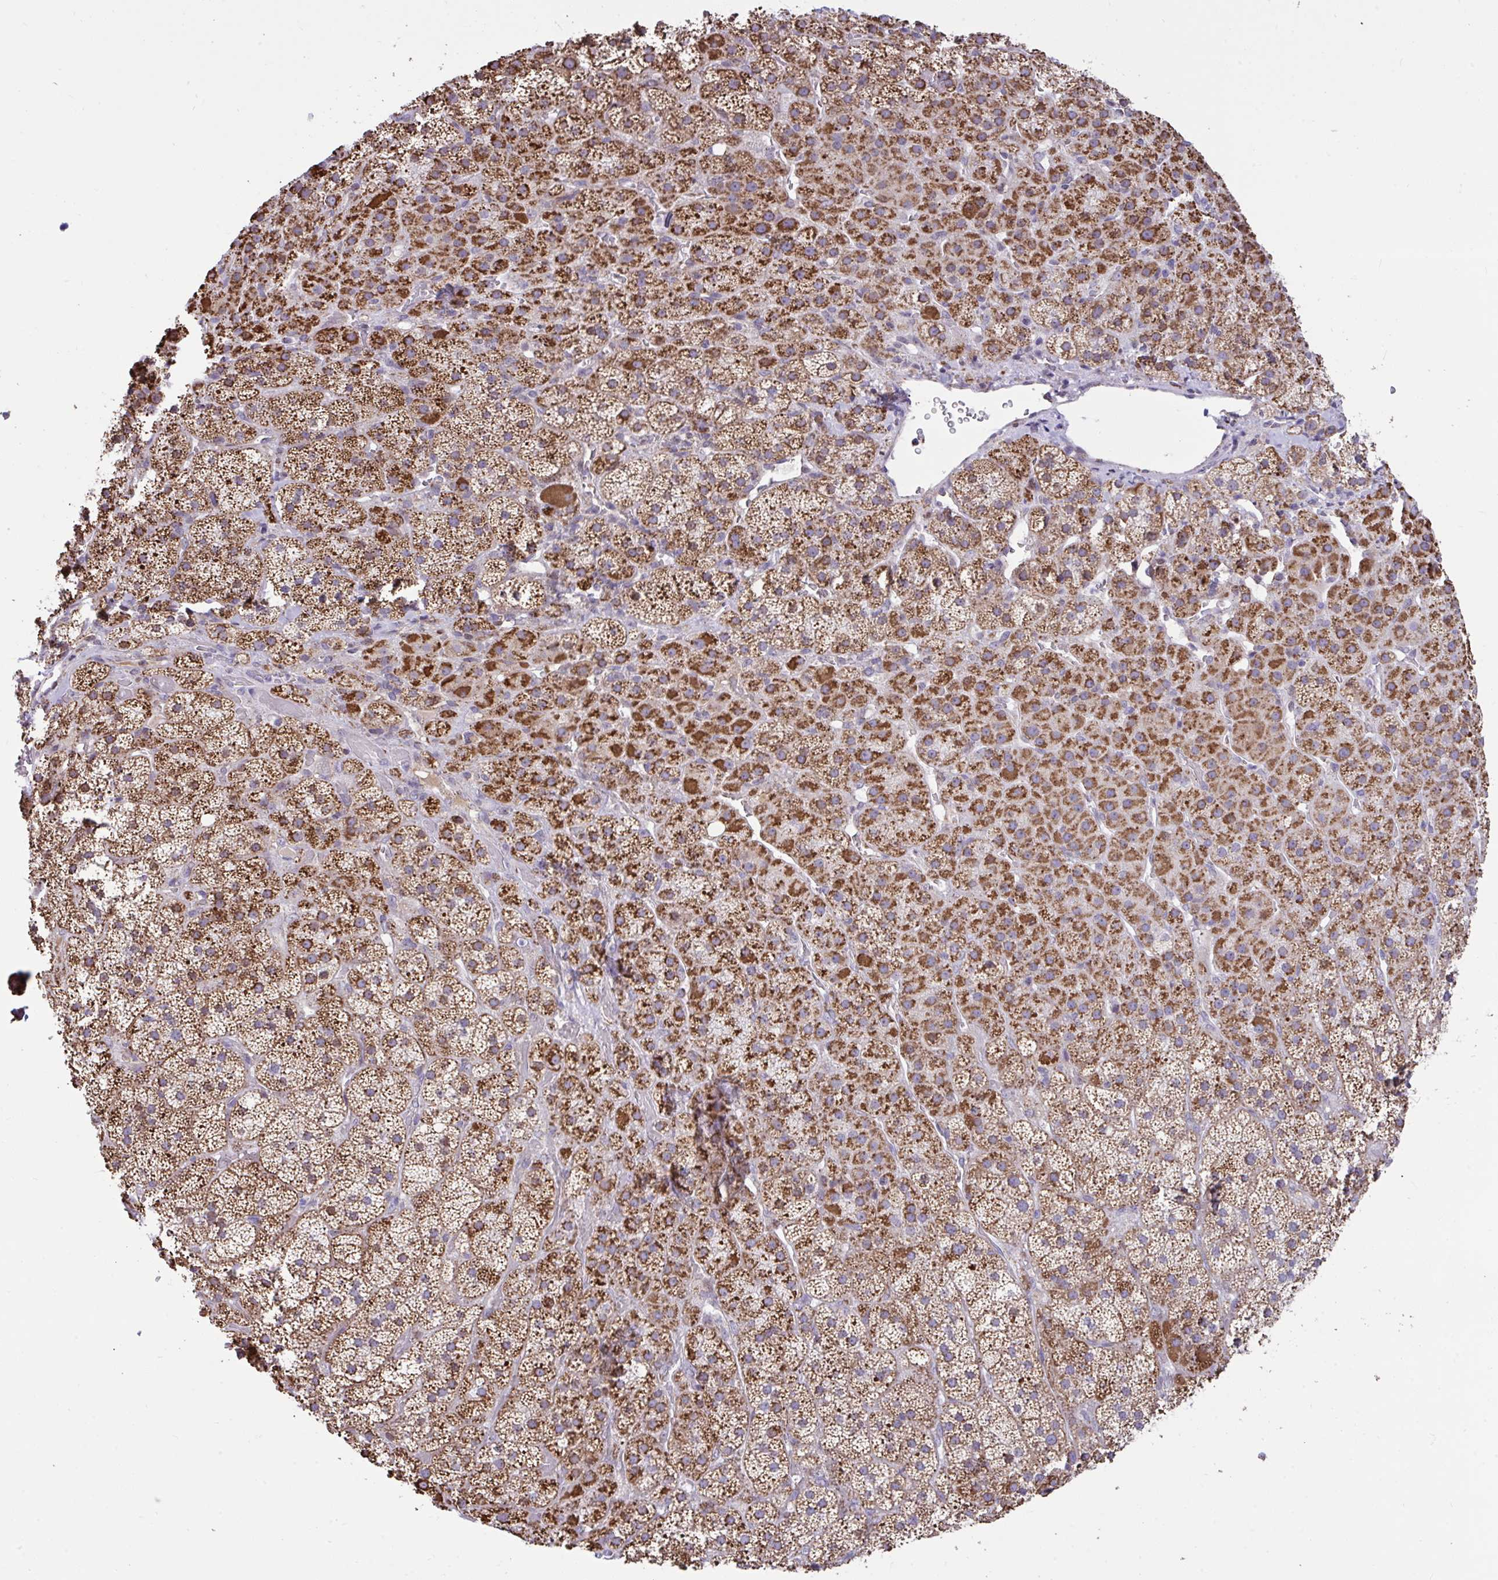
{"staining": {"intensity": "strong", "quantity": ">75%", "location": "cytoplasmic/membranous"}, "tissue": "adrenal gland", "cell_type": "Glandular cells", "image_type": "normal", "snomed": [{"axis": "morphology", "description": "Normal tissue, NOS"}, {"axis": "topography", "description": "Adrenal gland"}], "caption": "A photomicrograph of adrenal gland stained for a protein displays strong cytoplasmic/membranous brown staining in glandular cells.", "gene": "ZNF362", "patient": {"sex": "male", "age": 57}}